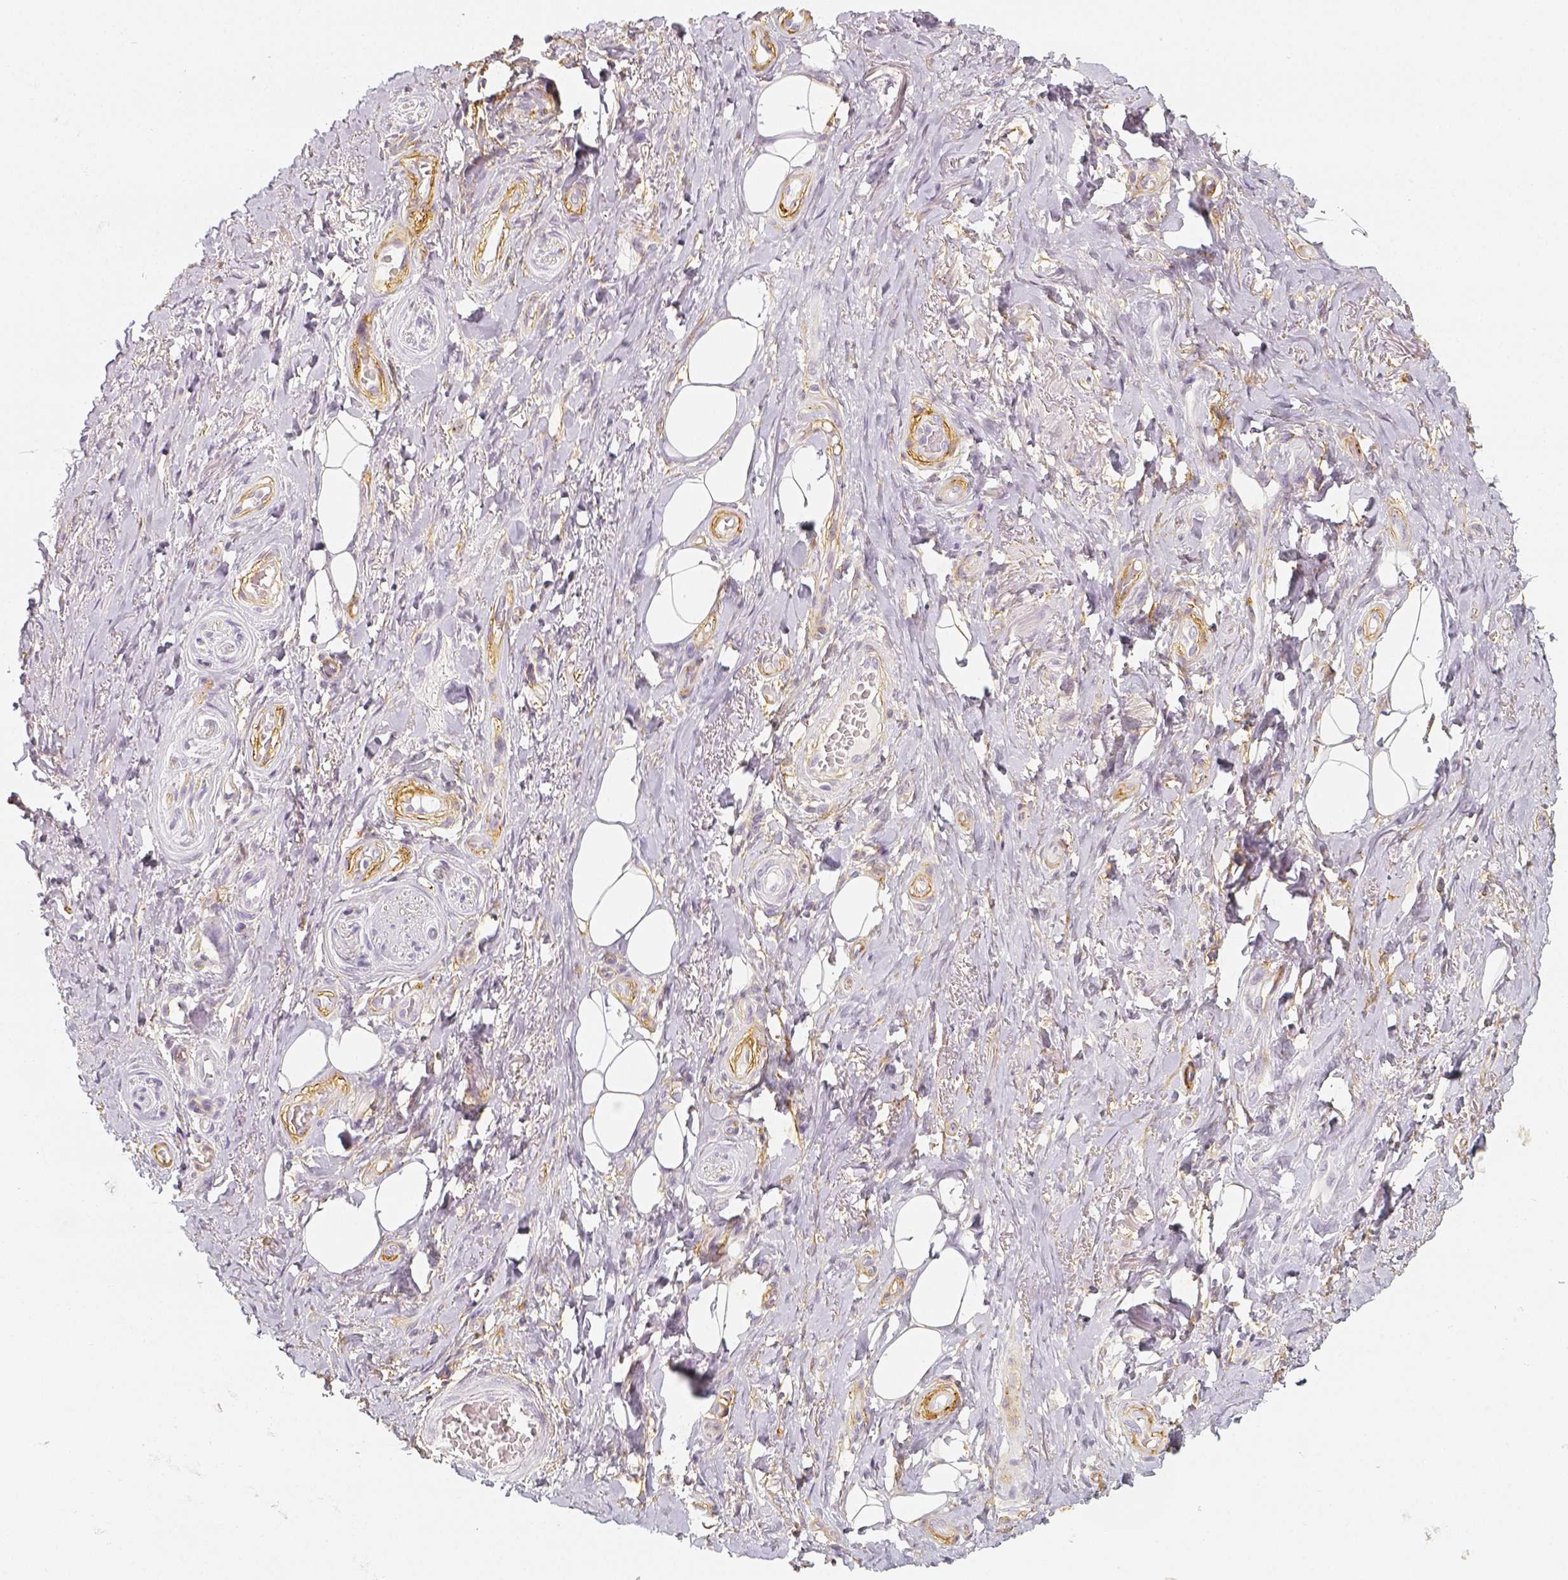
{"staining": {"intensity": "negative", "quantity": "none", "location": "none"}, "tissue": "adipose tissue", "cell_type": "Adipocytes", "image_type": "normal", "snomed": [{"axis": "morphology", "description": "Normal tissue, NOS"}, {"axis": "topography", "description": "Anal"}, {"axis": "topography", "description": "Peripheral nerve tissue"}], "caption": "A high-resolution photomicrograph shows immunohistochemistry staining of benign adipose tissue, which exhibits no significant positivity in adipocytes.", "gene": "THY1", "patient": {"sex": "male", "age": 53}}